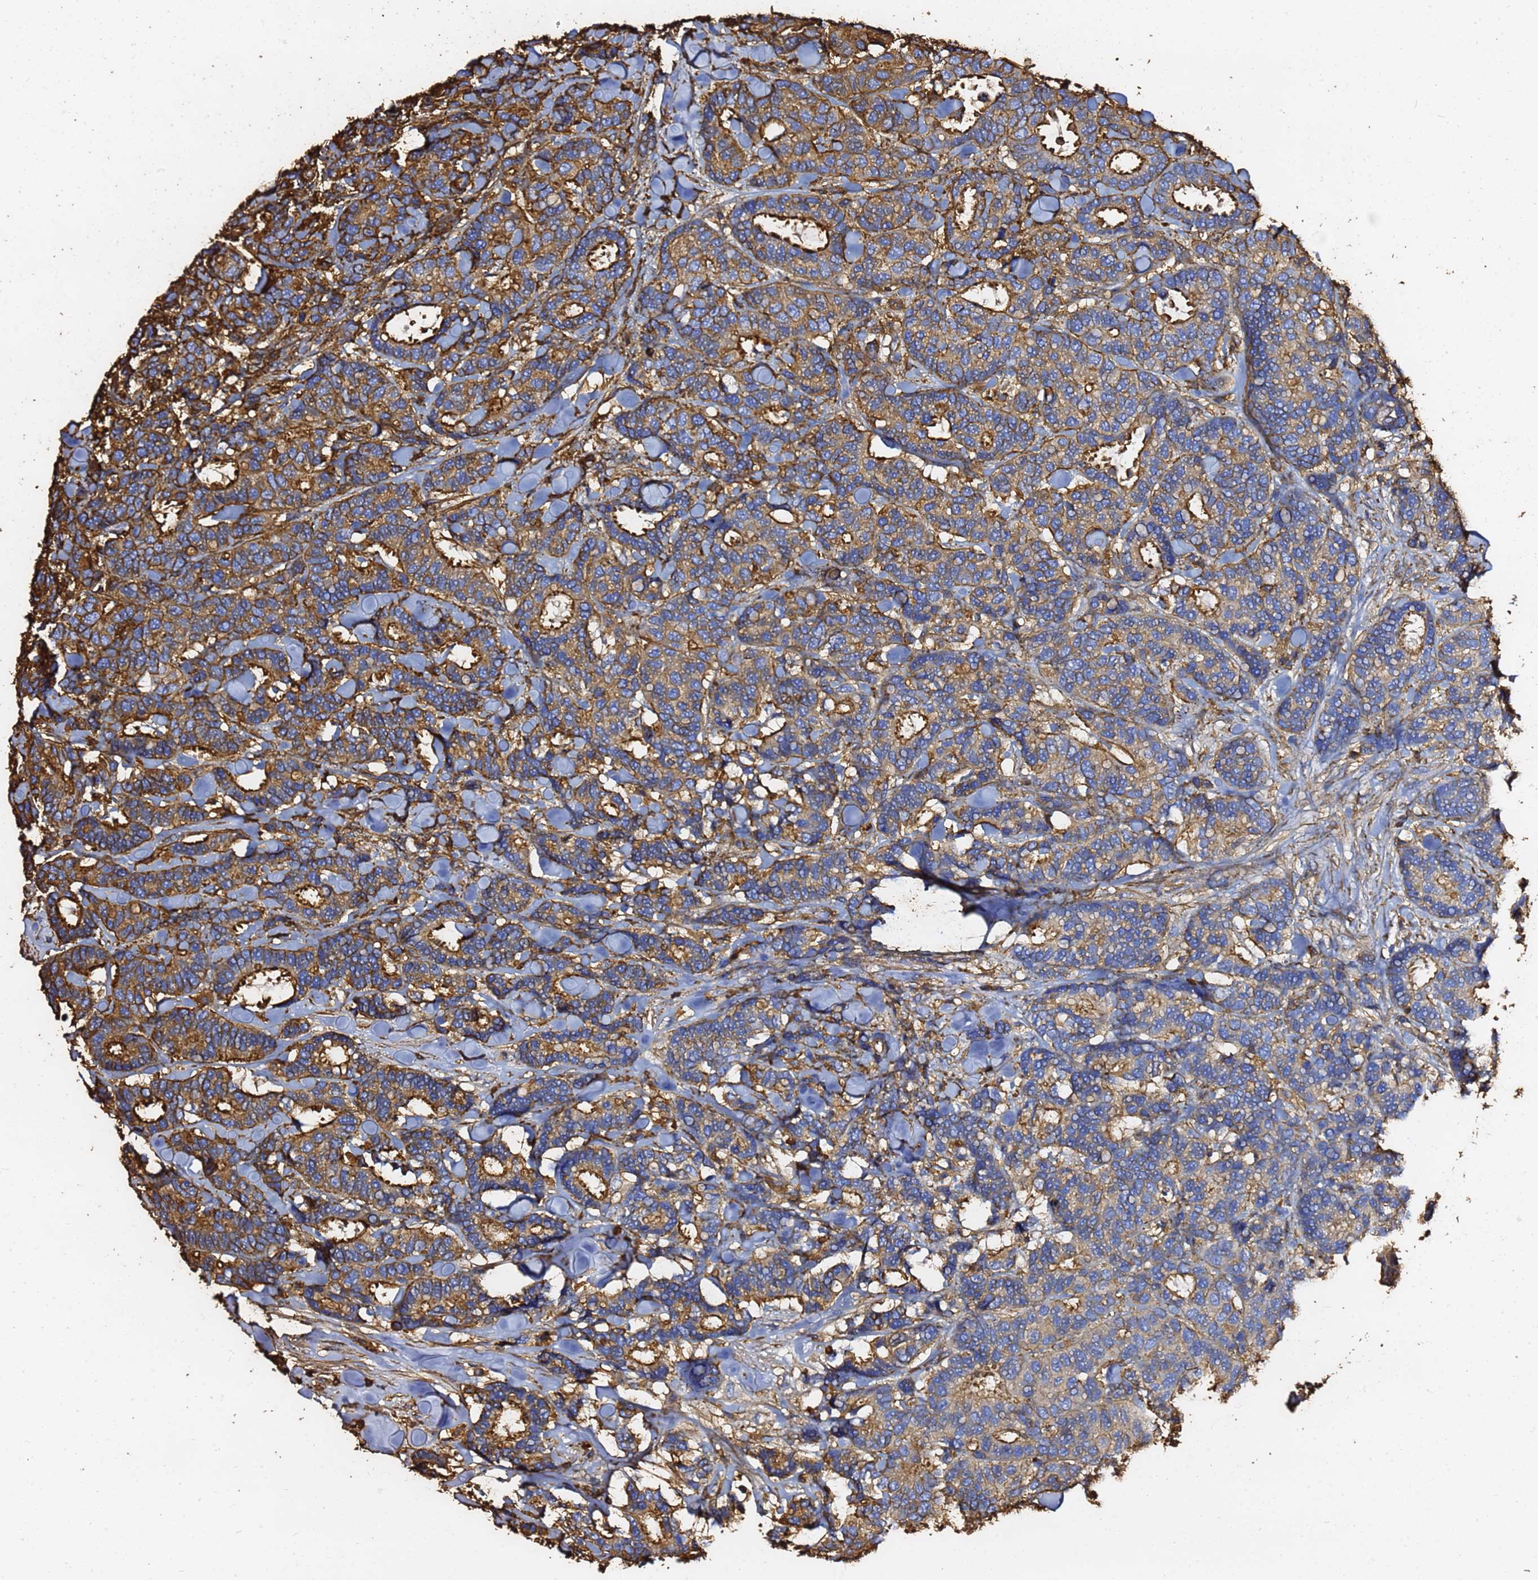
{"staining": {"intensity": "moderate", "quantity": ">75%", "location": "cytoplasmic/membranous"}, "tissue": "breast cancer", "cell_type": "Tumor cells", "image_type": "cancer", "snomed": [{"axis": "morphology", "description": "Normal tissue, NOS"}, {"axis": "morphology", "description": "Duct carcinoma"}, {"axis": "topography", "description": "Breast"}], "caption": "Immunohistochemistry of human infiltrating ductal carcinoma (breast) exhibits medium levels of moderate cytoplasmic/membranous expression in approximately >75% of tumor cells.", "gene": "ACTB", "patient": {"sex": "female", "age": 87}}